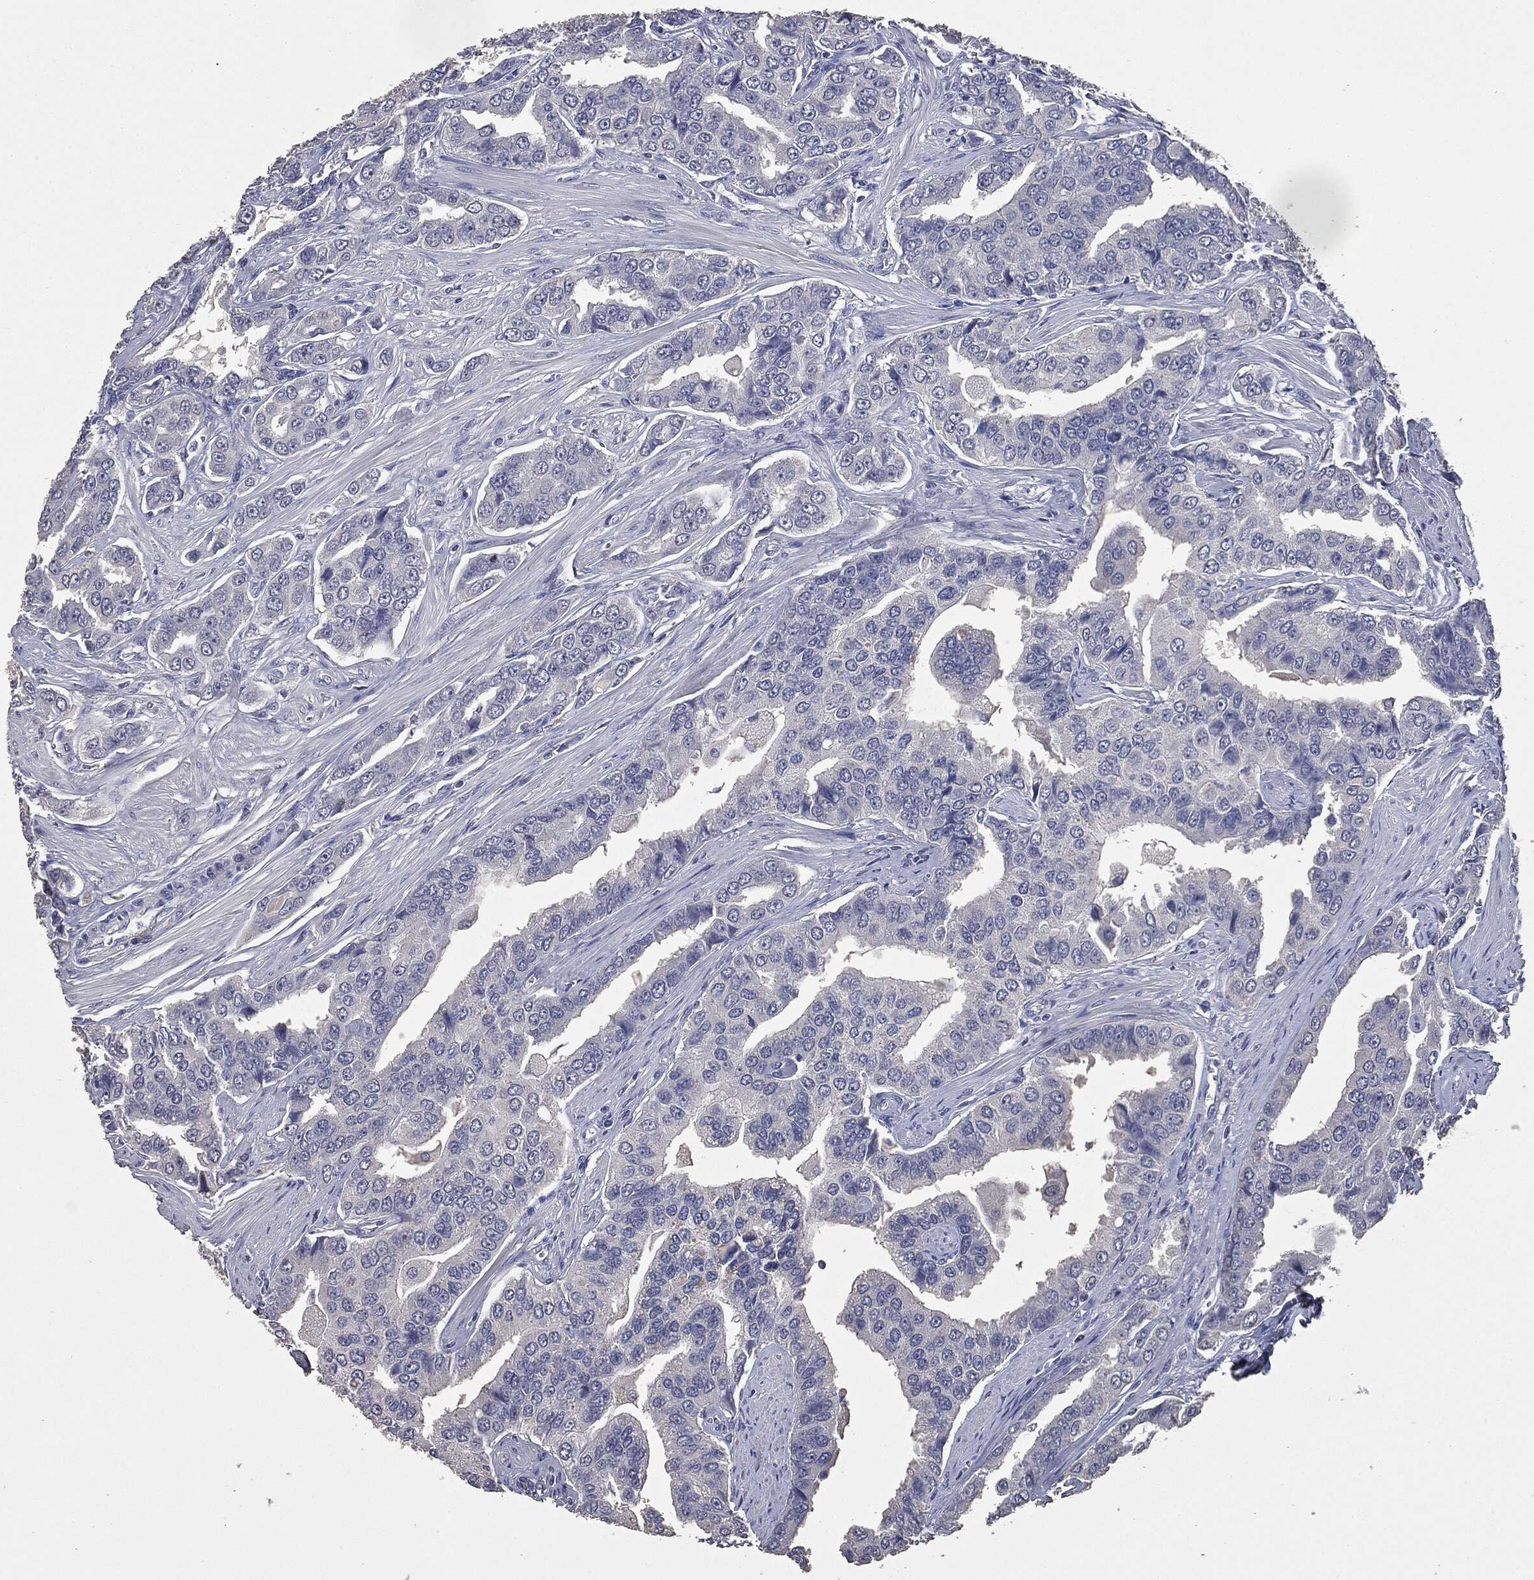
{"staining": {"intensity": "negative", "quantity": "none", "location": "none"}, "tissue": "prostate cancer", "cell_type": "Tumor cells", "image_type": "cancer", "snomed": [{"axis": "morphology", "description": "Adenocarcinoma, NOS"}, {"axis": "topography", "description": "Prostate and seminal vesicle, NOS"}, {"axis": "topography", "description": "Prostate"}], "caption": "This is a image of IHC staining of prostate cancer (adenocarcinoma), which shows no staining in tumor cells.", "gene": "ATP2A1", "patient": {"sex": "male", "age": 69}}